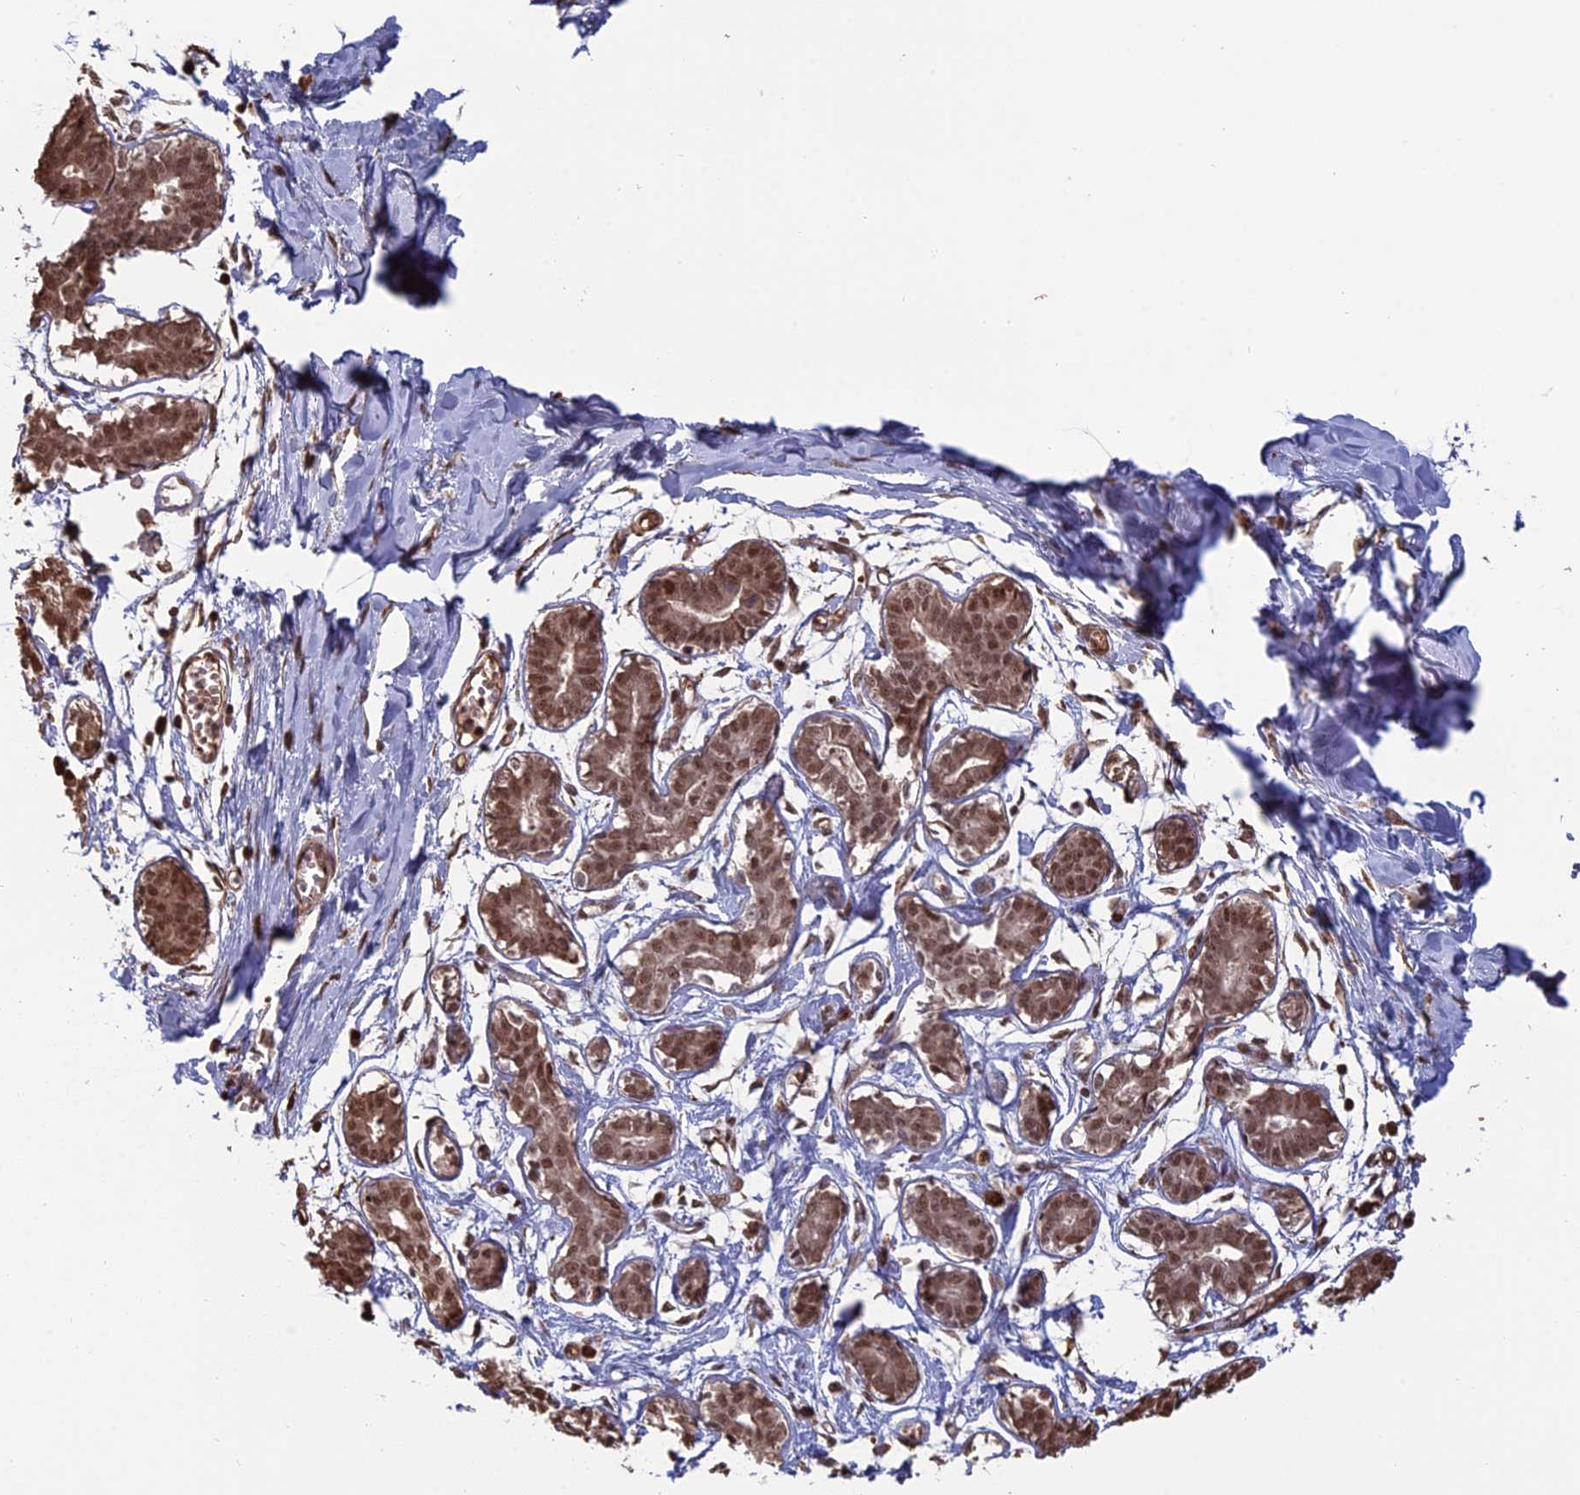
{"staining": {"intensity": "negative", "quantity": "none", "location": "none"}, "tissue": "breast", "cell_type": "Adipocytes", "image_type": "normal", "snomed": [{"axis": "morphology", "description": "Normal tissue, NOS"}, {"axis": "topography", "description": "Breast"}], "caption": "A high-resolution image shows immunohistochemistry (IHC) staining of unremarkable breast, which displays no significant expression in adipocytes. (Immunohistochemistry, brightfield microscopy, high magnification).", "gene": "MFAP1", "patient": {"sex": "female", "age": 27}}